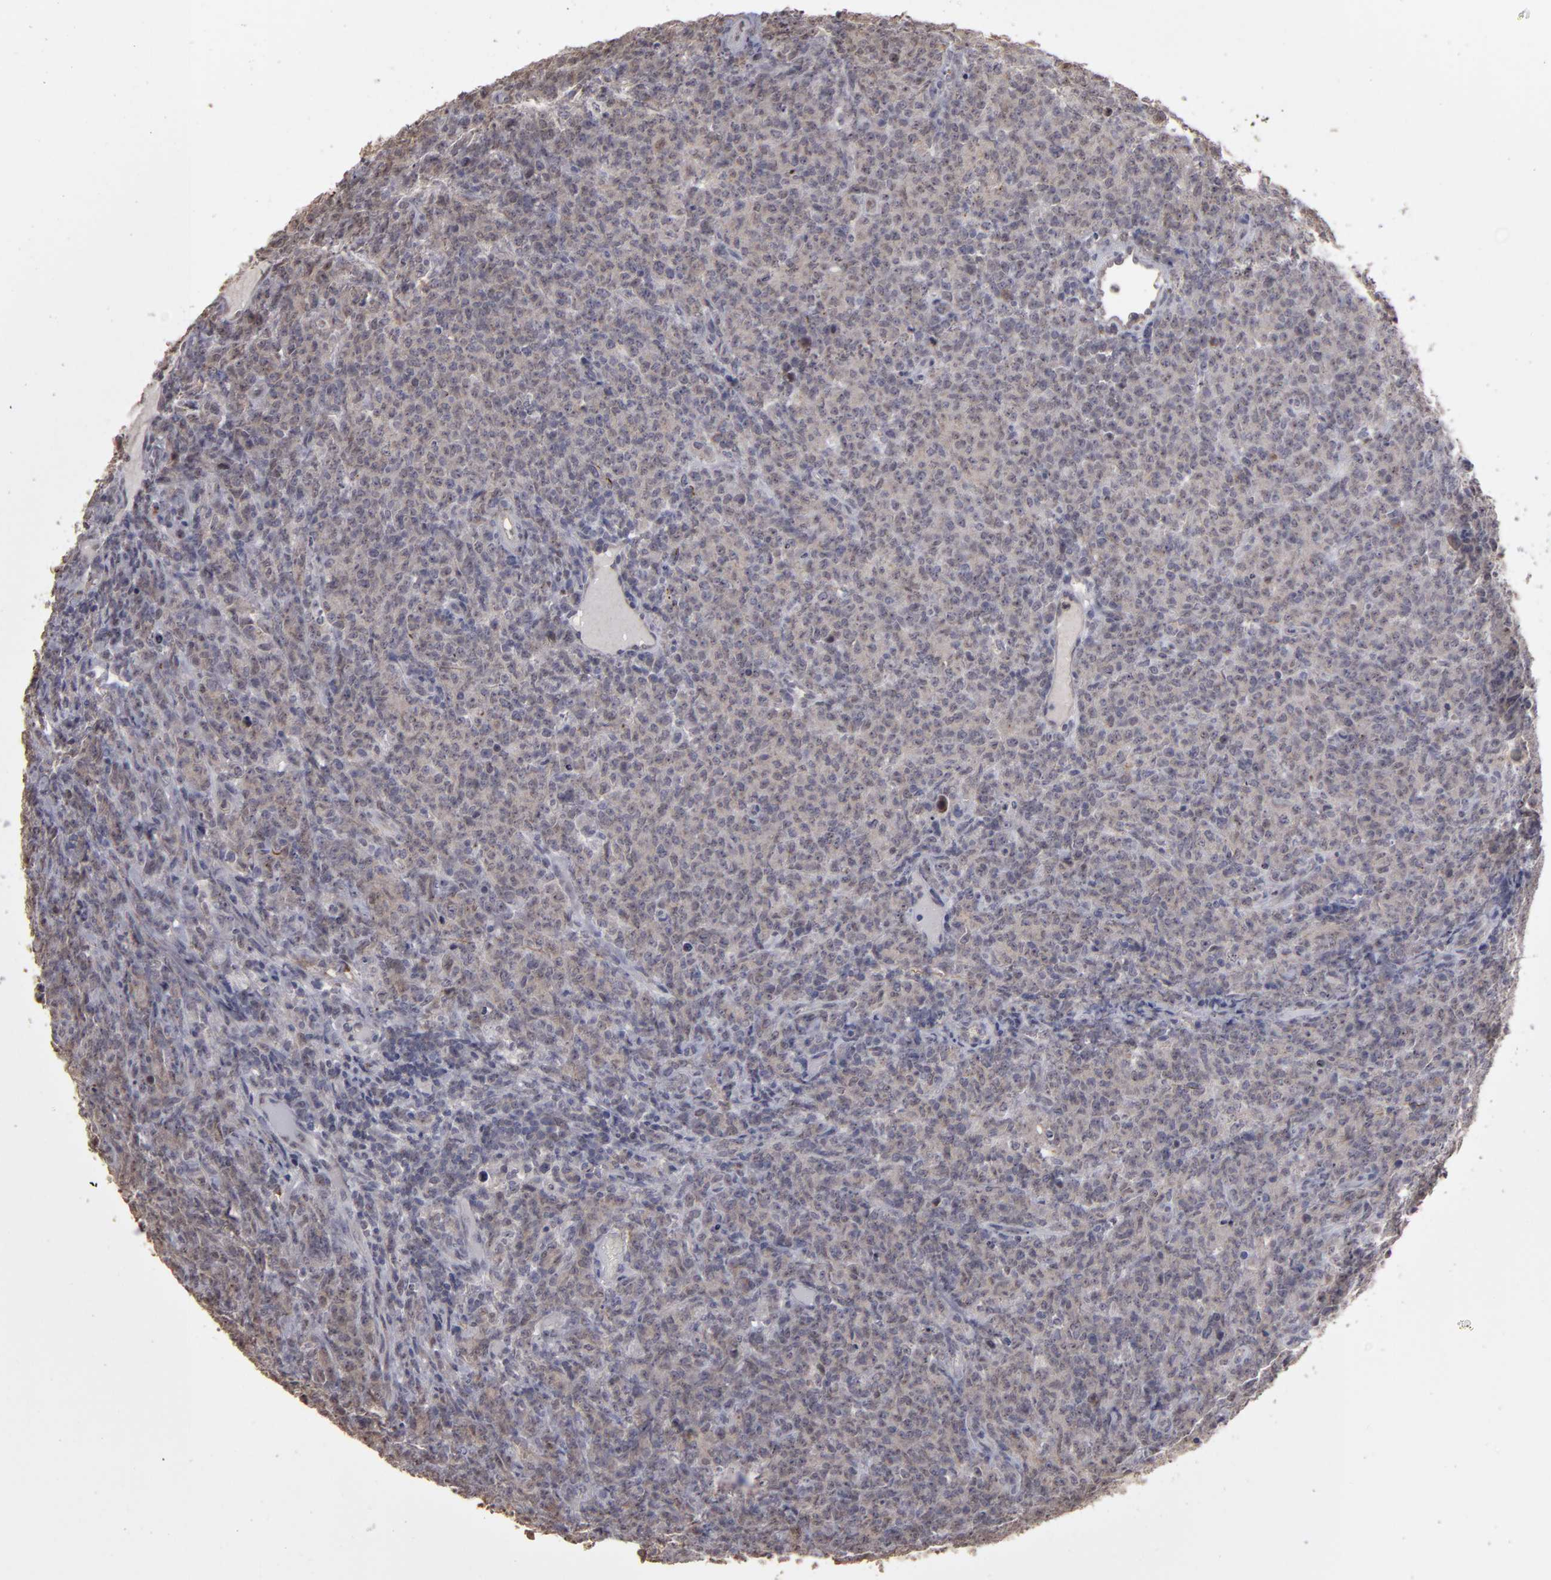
{"staining": {"intensity": "negative", "quantity": "none", "location": "none"}, "tissue": "lymphoma", "cell_type": "Tumor cells", "image_type": "cancer", "snomed": [{"axis": "morphology", "description": "Malignant lymphoma, non-Hodgkin's type, High grade"}, {"axis": "topography", "description": "Tonsil"}], "caption": "High magnification brightfield microscopy of malignant lymphoma, non-Hodgkin's type (high-grade) stained with DAB (brown) and counterstained with hematoxylin (blue): tumor cells show no significant staining. (DAB (3,3'-diaminobenzidine) immunohistochemistry (IHC), high magnification).", "gene": "CD55", "patient": {"sex": "female", "age": 36}}